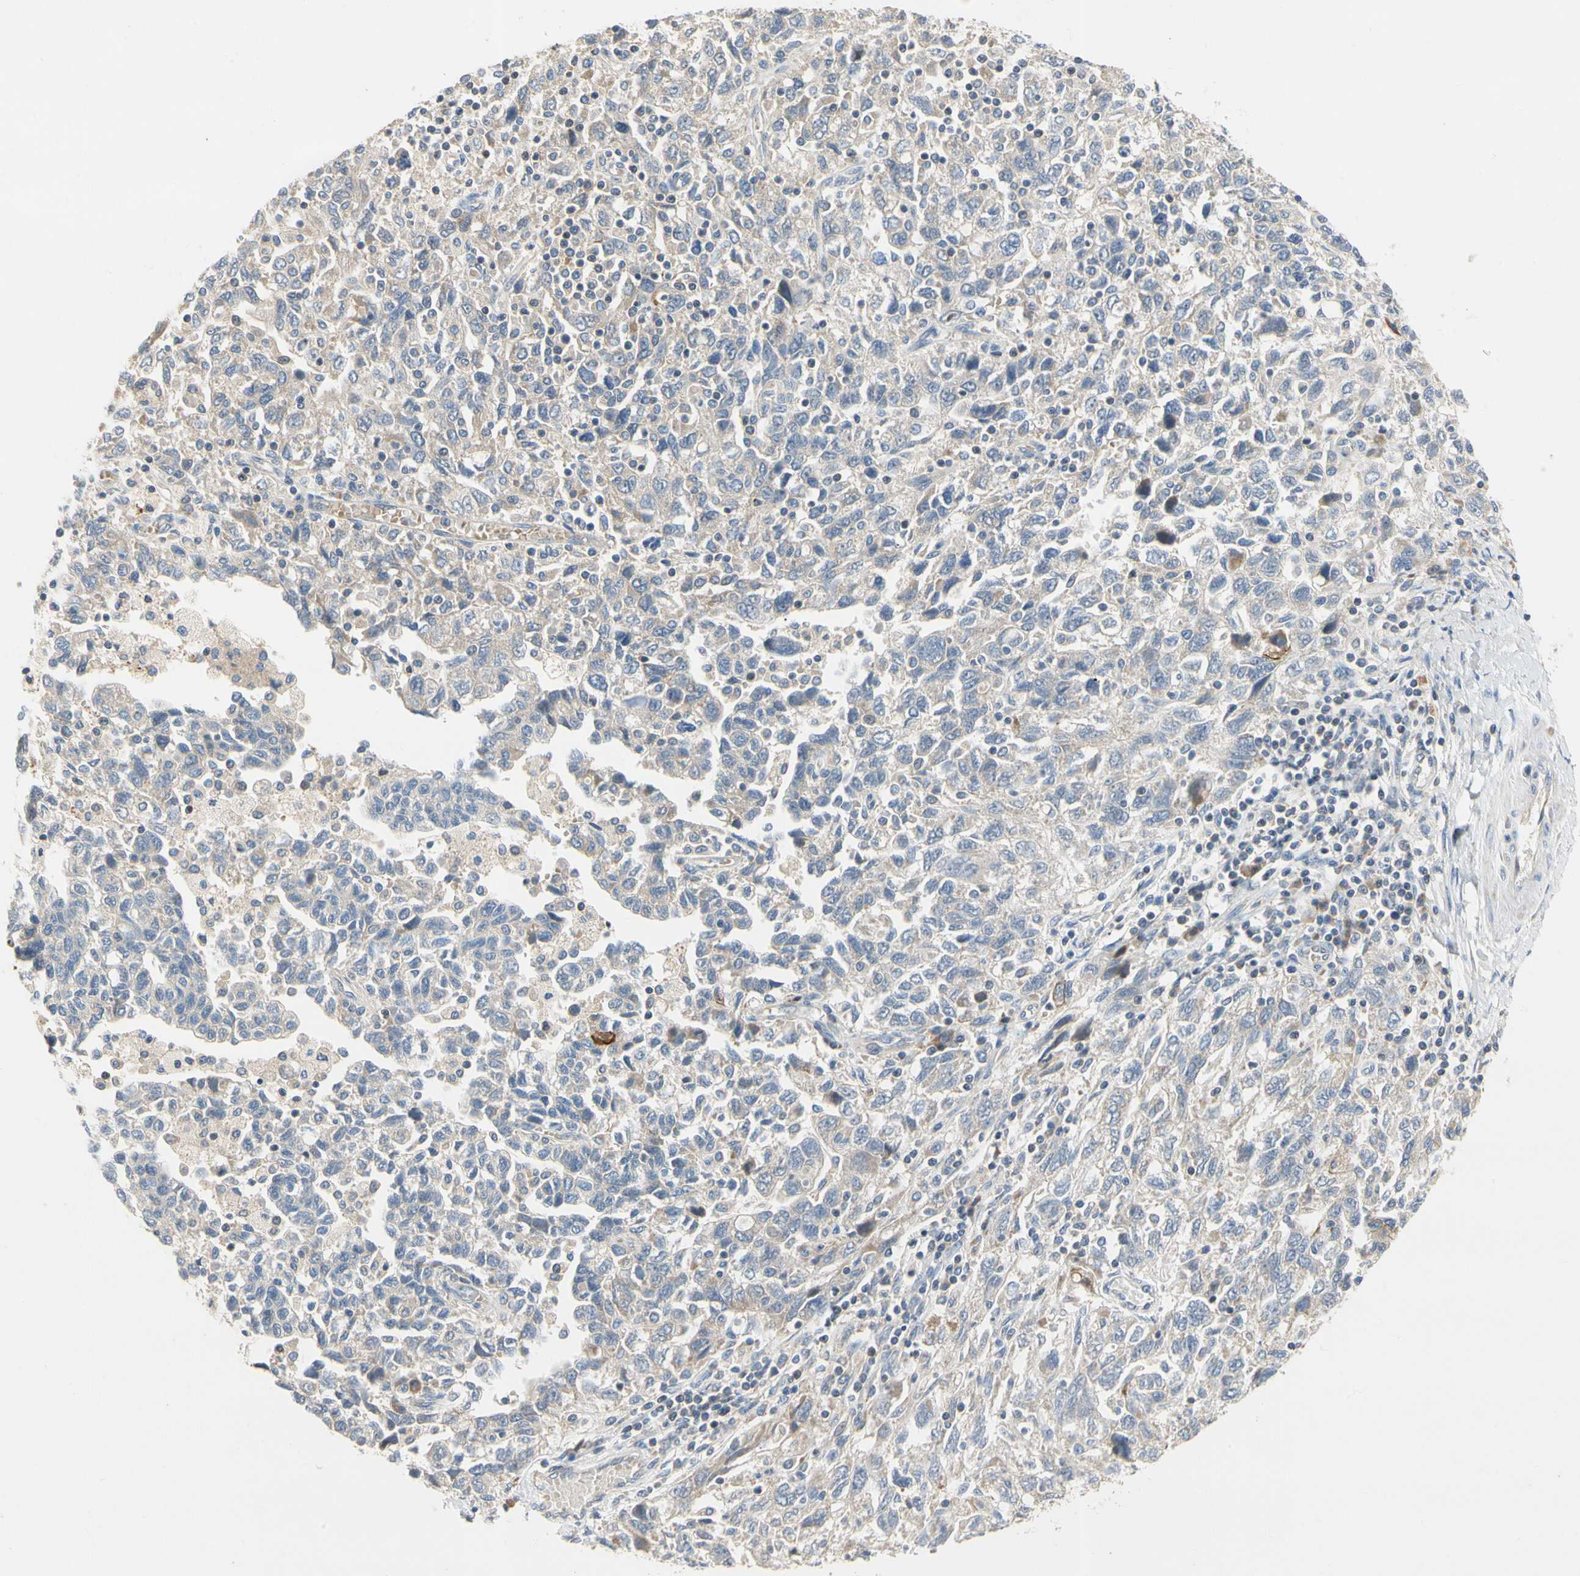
{"staining": {"intensity": "weak", "quantity": ">75%", "location": "cytoplasmic/membranous"}, "tissue": "ovarian cancer", "cell_type": "Tumor cells", "image_type": "cancer", "snomed": [{"axis": "morphology", "description": "Carcinoma, NOS"}, {"axis": "morphology", "description": "Cystadenocarcinoma, serous, NOS"}, {"axis": "topography", "description": "Ovary"}], "caption": "Tumor cells exhibit low levels of weak cytoplasmic/membranous positivity in approximately >75% of cells in human ovarian cancer (serous cystadenocarcinoma). Immunohistochemistry (ihc) stains the protein of interest in brown and the nuclei are stained blue.", "gene": "KLHDC8B", "patient": {"sex": "female", "age": 69}}